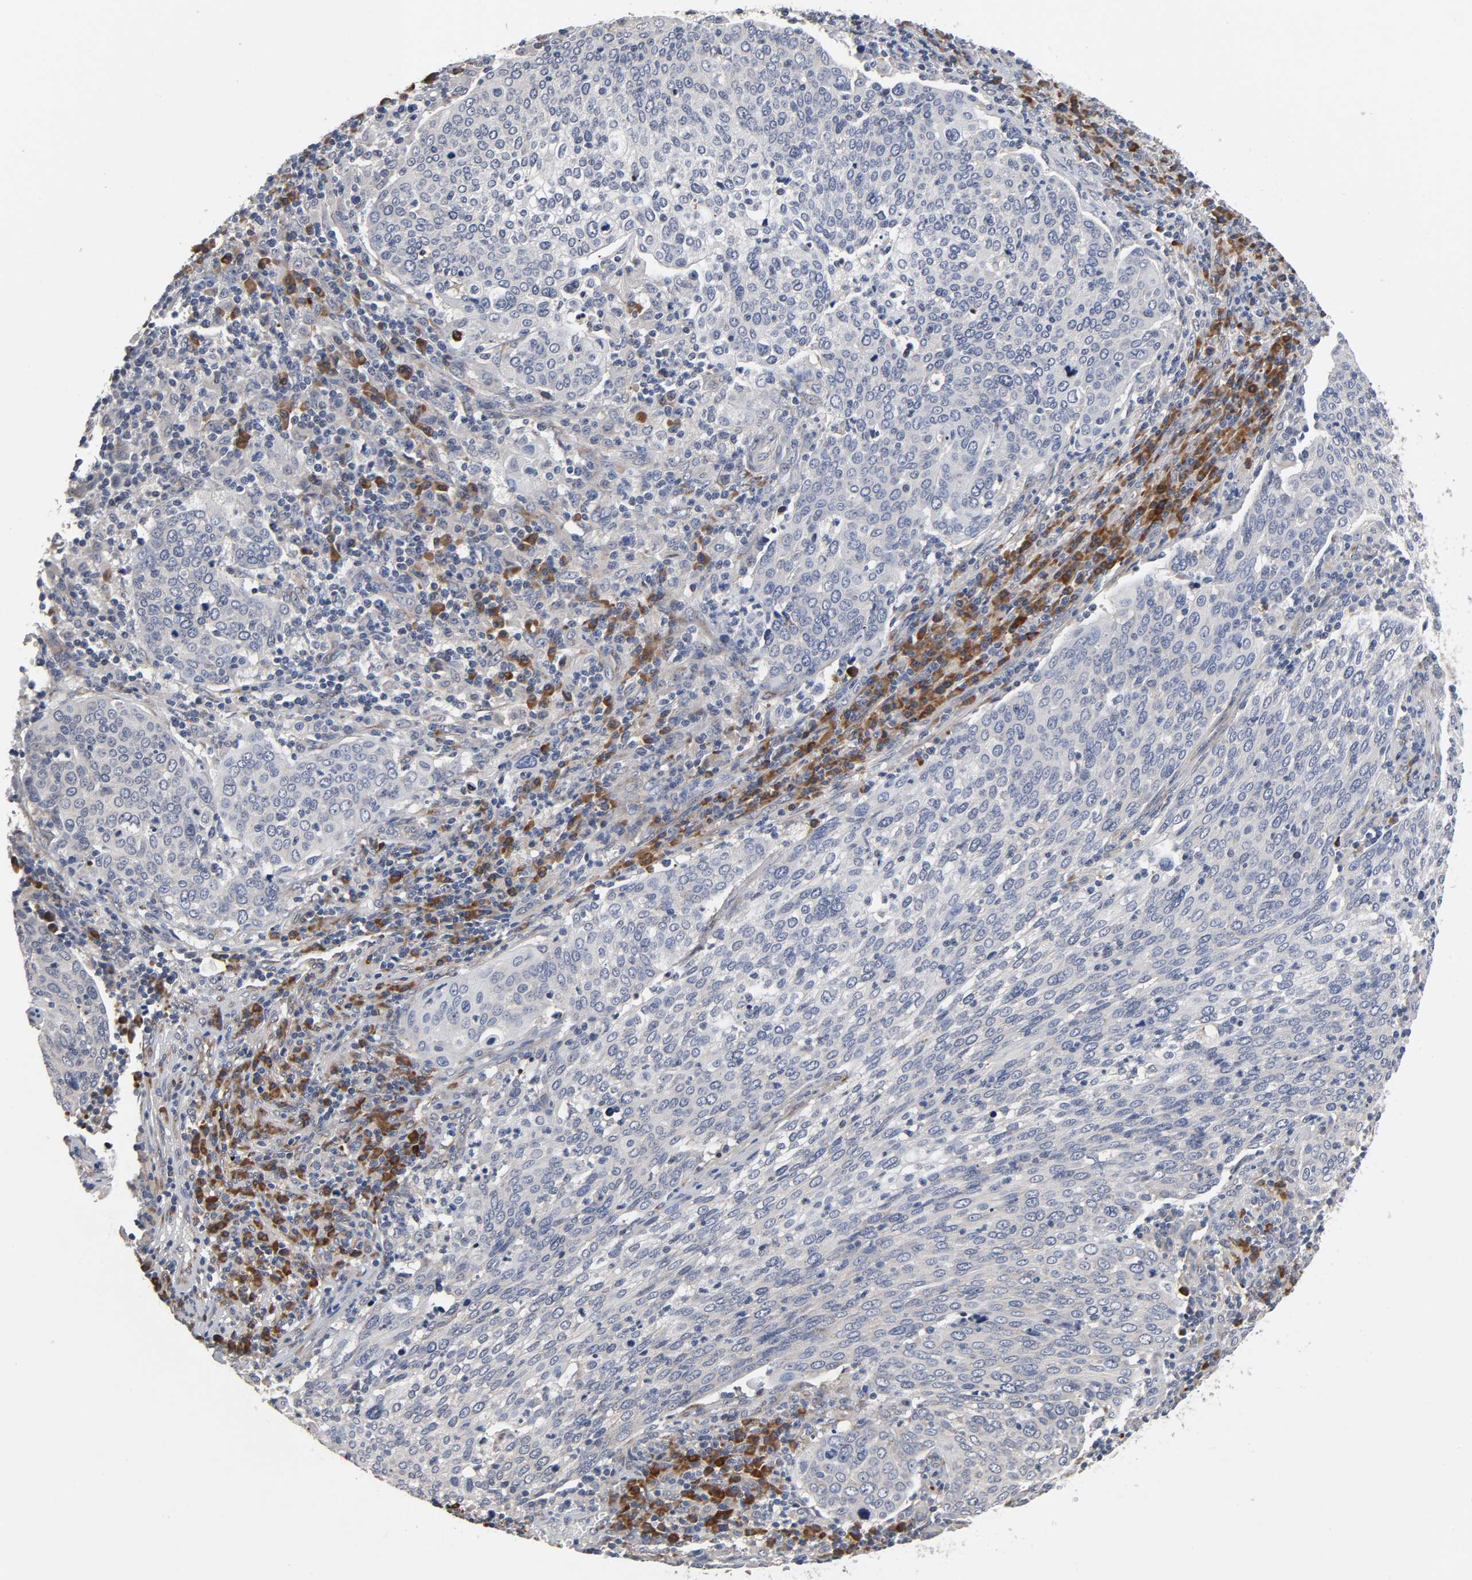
{"staining": {"intensity": "negative", "quantity": "none", "location": "none"}, "tissue": "cervical cancer", "cell_type": "Tumor cells", "image_type": "cancer", "snomed": [{"axis": "morphology", "description": "Squamous cell carcinoma, NOS"}, {"axis": "topography", "description": "Cervix"}], "caption": "Image shows no significant protein positivity in tumor cells of squamous cell carcinoma (cervical).", "gene": "HDLBP", "patient": {"sex": "female", "age": 40}}